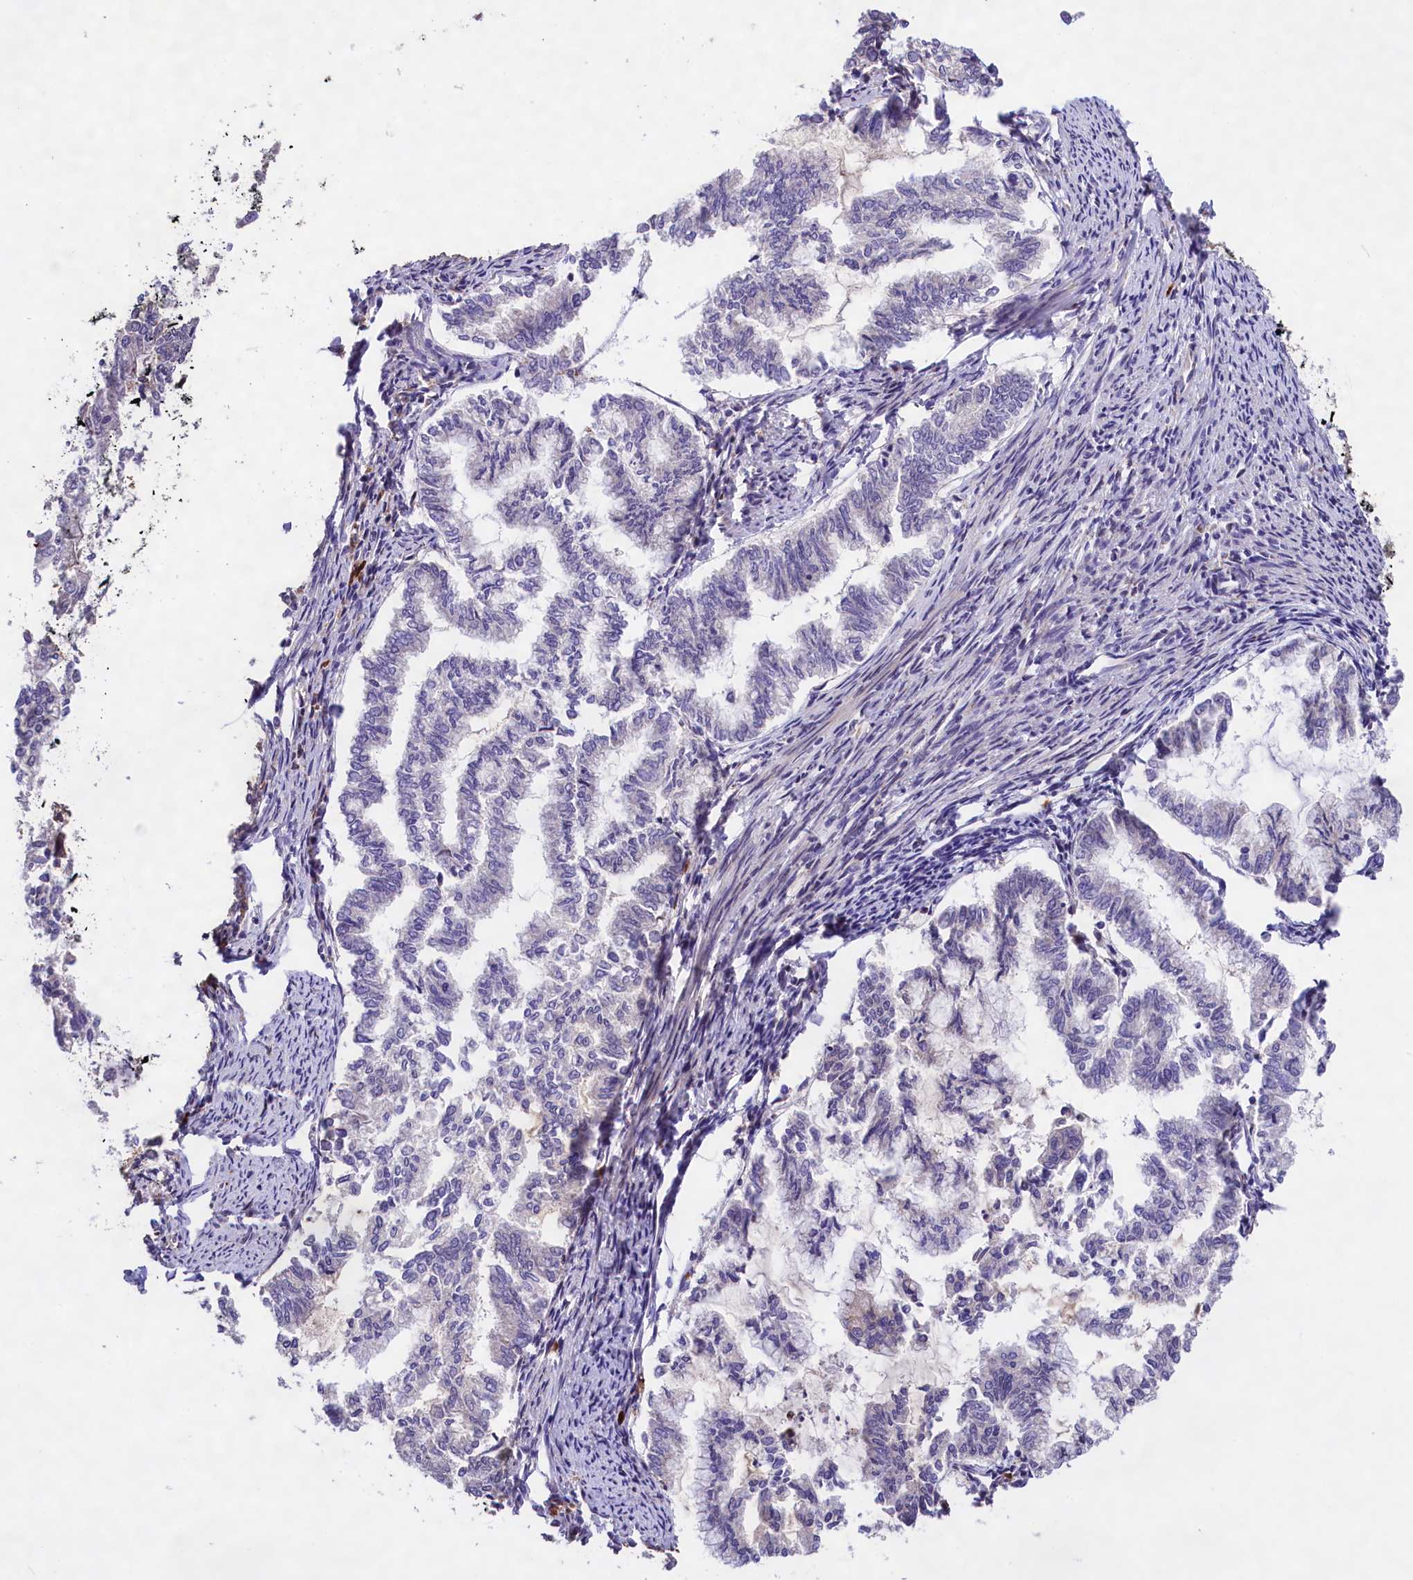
{"staining": {"intensity": "negative", "quantity": "none", "location": "none"}, "tissue": "endometrial cancer", "cell_type": "Tumor cells", "image_type": "cancer", "snomed": [{"axis": "morphology", "description": "Adenocarcinoma, NOS"}, {"axis": "topography", "description": "Endometrium"}], "caption": "Immunohistochemistry of endometrial cancer (adenocarcinoma) shows no expression in tumor cells.", "gene": "FBXO45", "patient": {"sex": "female", "age": 79}}